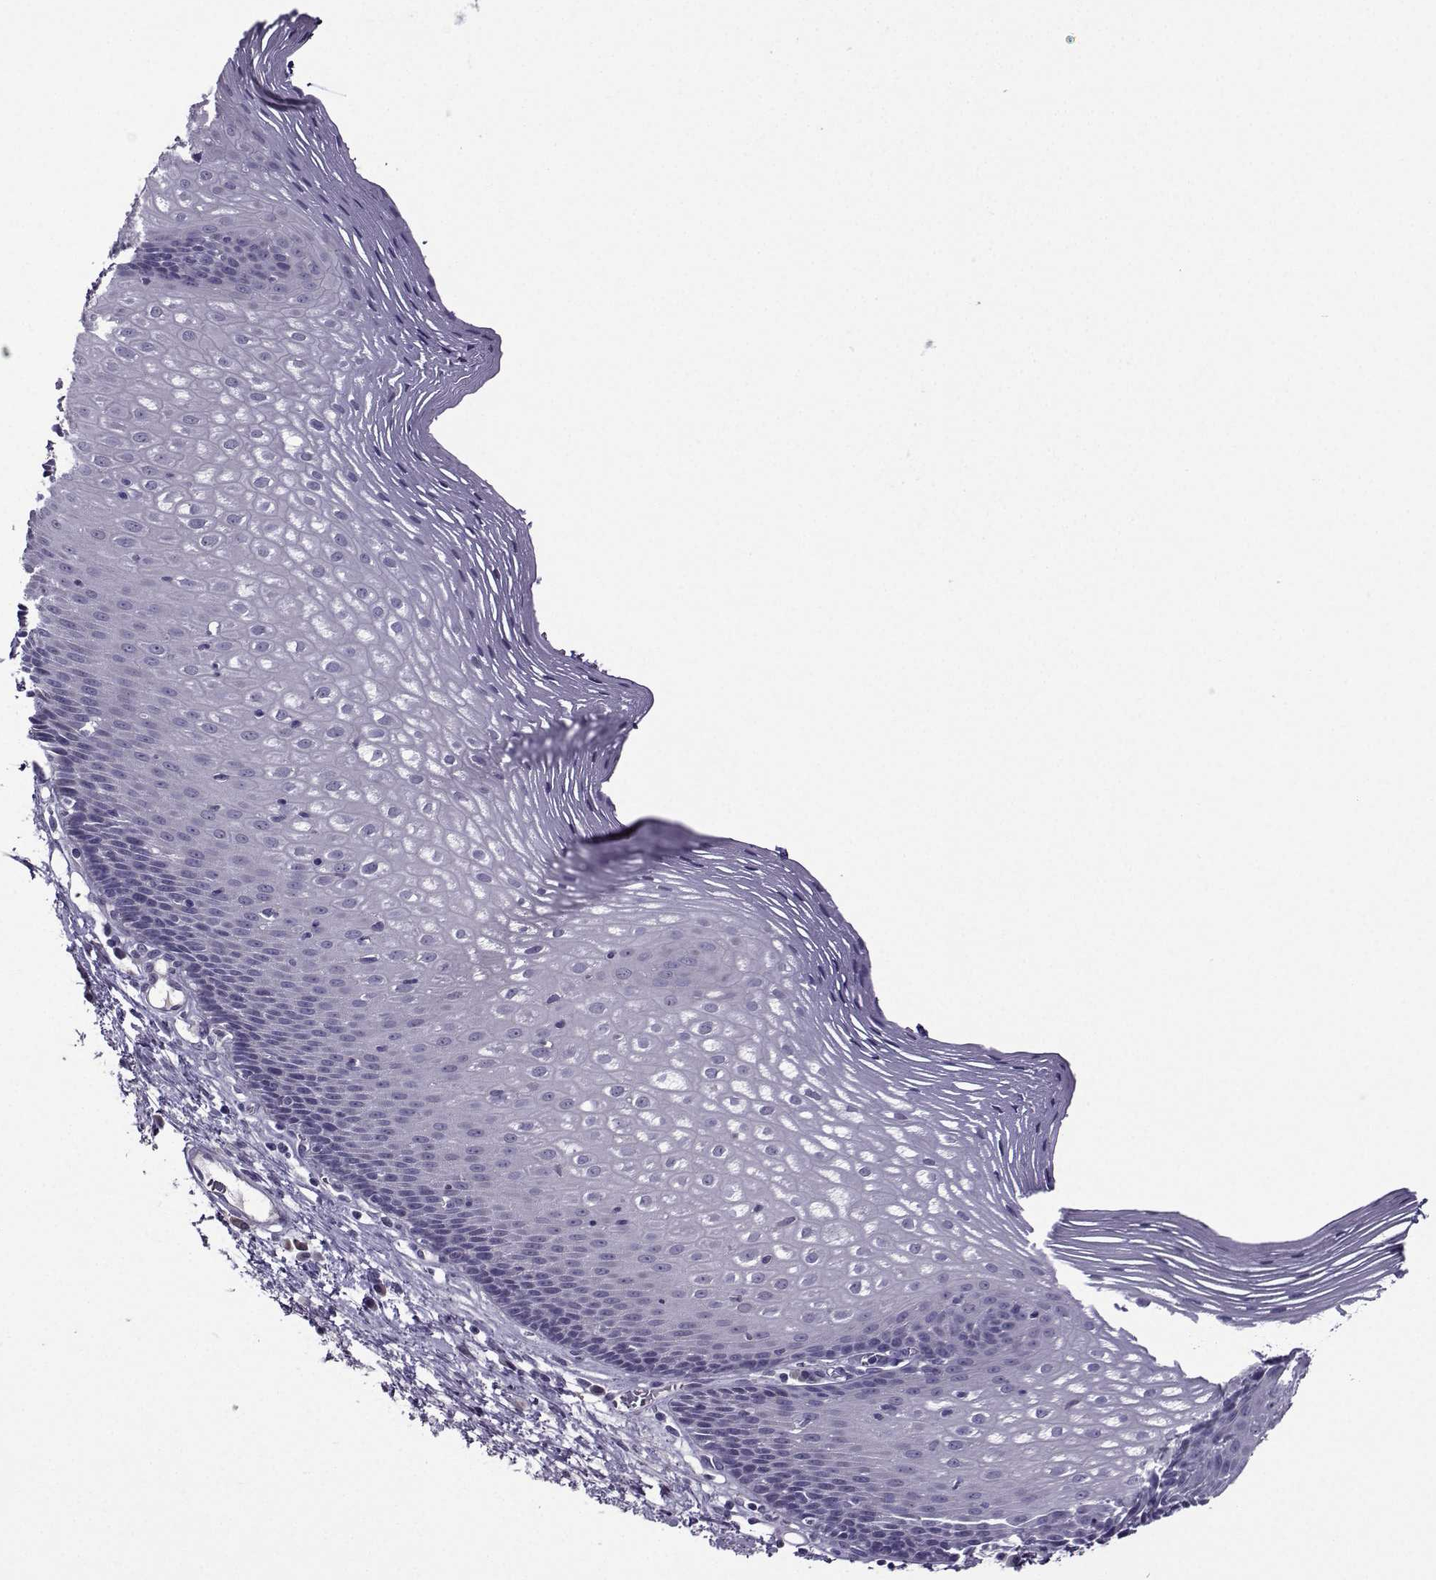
{"staining": {"intensity": "negative", "quantity": "none", "location": "none"}, "tissue": "esophagus", "cell_type": "Squamous epithelial cells", "image_type": "normal", "snomed": [{"axis": "morphology", "description": "Normal tissue, NOS"}, {"axis": "topography", "description": "Esophagus"}], "caption": "This is an immunohistochemistry micrograph of benign human esophagus. There is no staining in squamous epithelial cells.", "gene": "CRYBB1", "patient": {"sex": "male", "age": 76}}